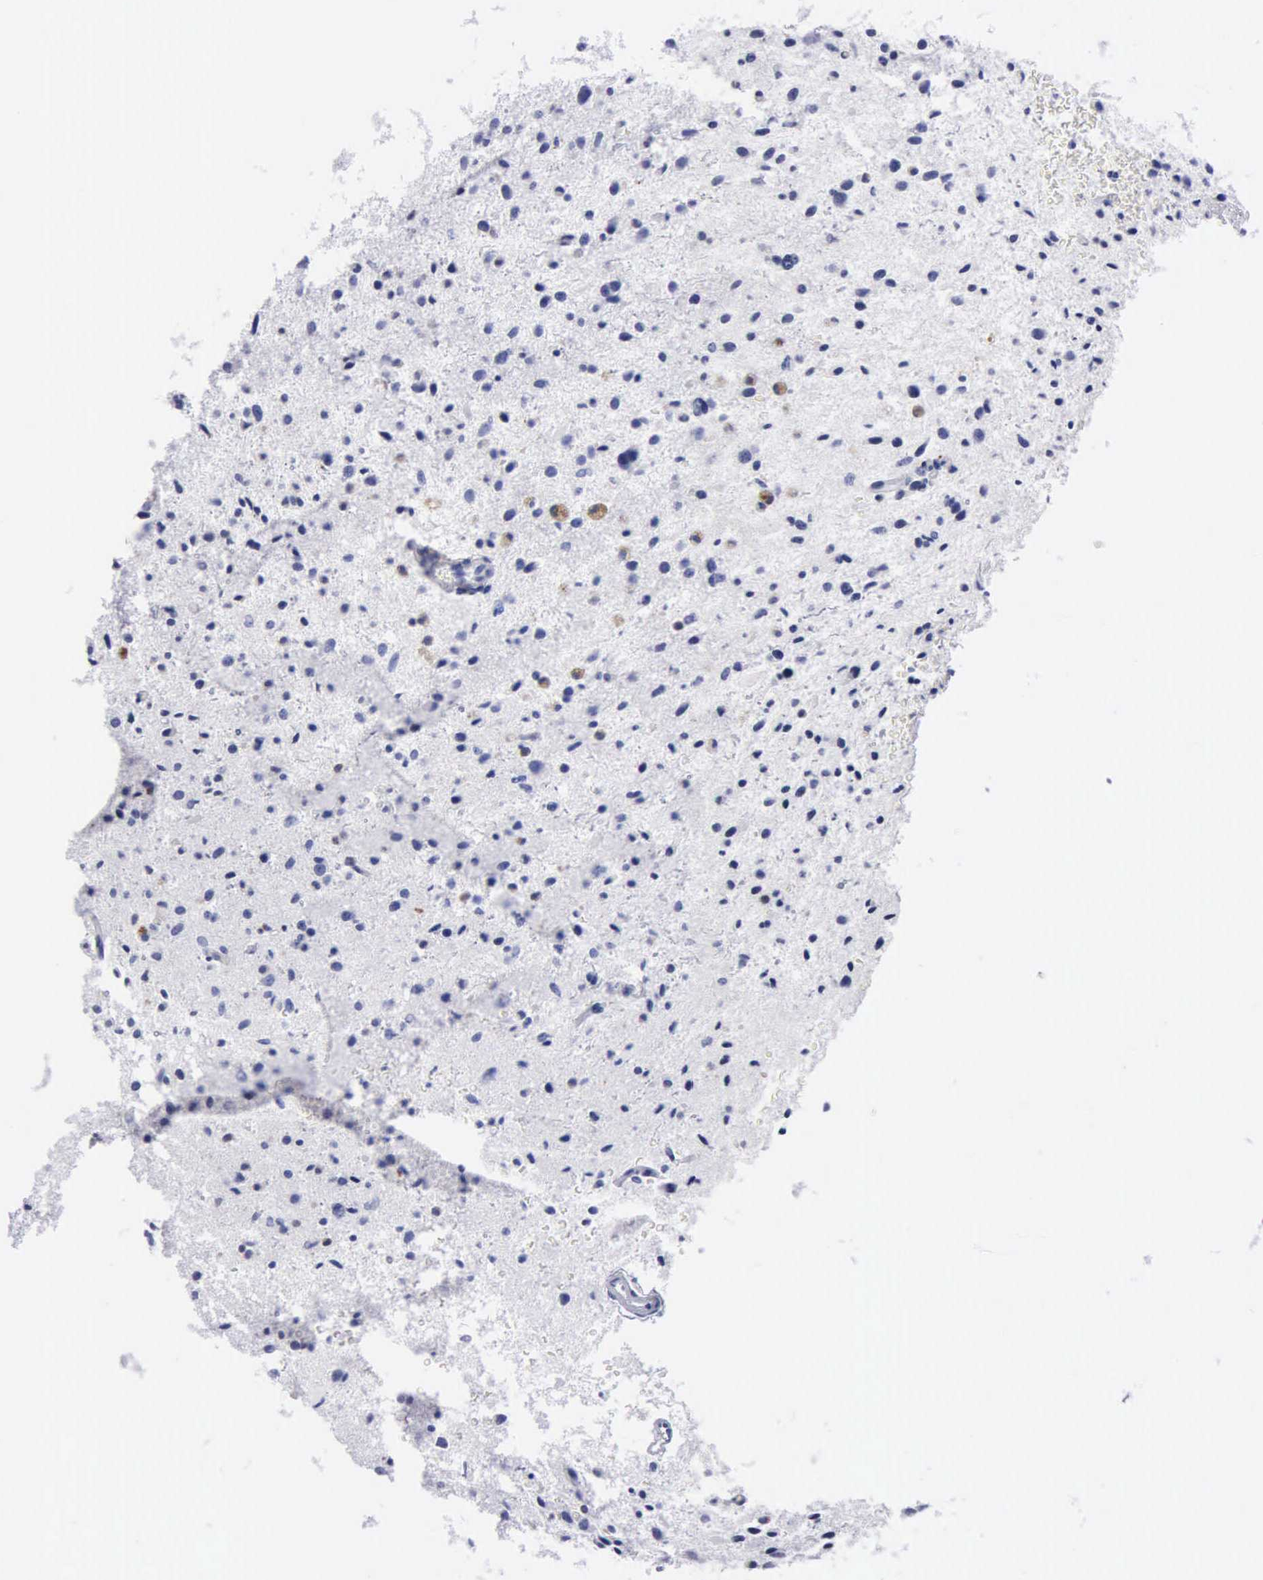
{"staining": {"intensity": "negative", "quantity": "none", "location": "none"}, "tissue": "glioma", "cell_type": "Tumor cells", "image_type": "cancer", "snomed": [{"axis": "morphology", "description": "Glioma, malignant, Low grade"}, {"axis": "topography", "description": "Brain"}], "caption": "The immunohistochemistry photomicrograph has no significant staining in tumor cells of low-grade glioma (malignant) tissue.", "gene": "CTSL", "patient": {"sex": "female", "age": 46}}